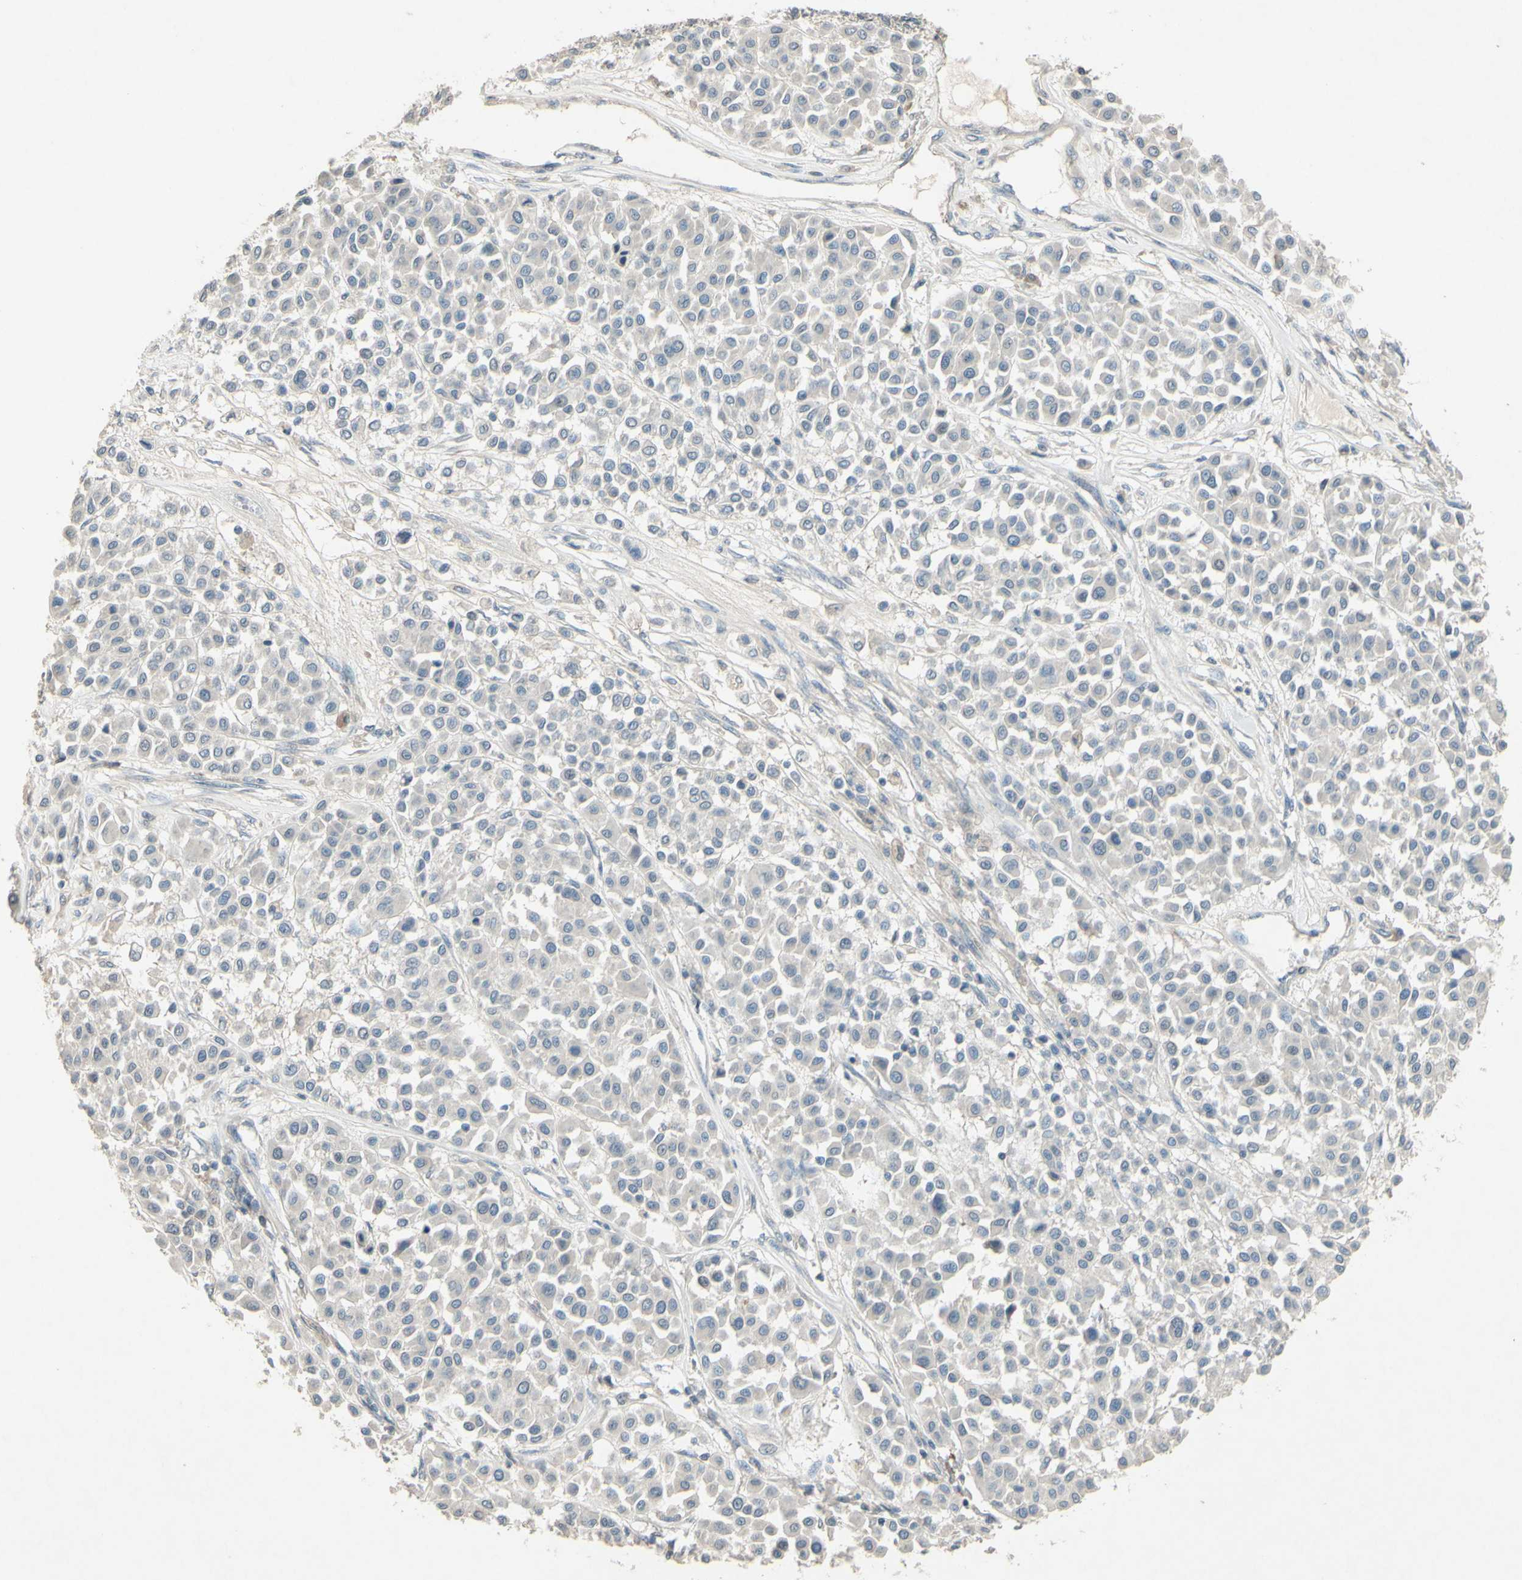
{"staining": {"intensity": "negative", "quantity": "none", "location": "none"}, "tissue": "melanoma", "cell_type": "Tumor cells", "image_type": "cancer", "snomed": [{"axis": "morphology", "description": "Malignant melanoma, Metastatic site"}, {"axis": "topography", "description": "Soft tissue"}], "caption": "Histopathology image shows no significant protein expression in tumor cells of malignant melanoma (metastatic site). (DAB (3,3'-diaminobenzidine) immunohistochemistry (IHC) visualized using brightfield microscopy, high magnification).", "gene": "TIMM21", "patient": {"sex": "male", "age": 41}}